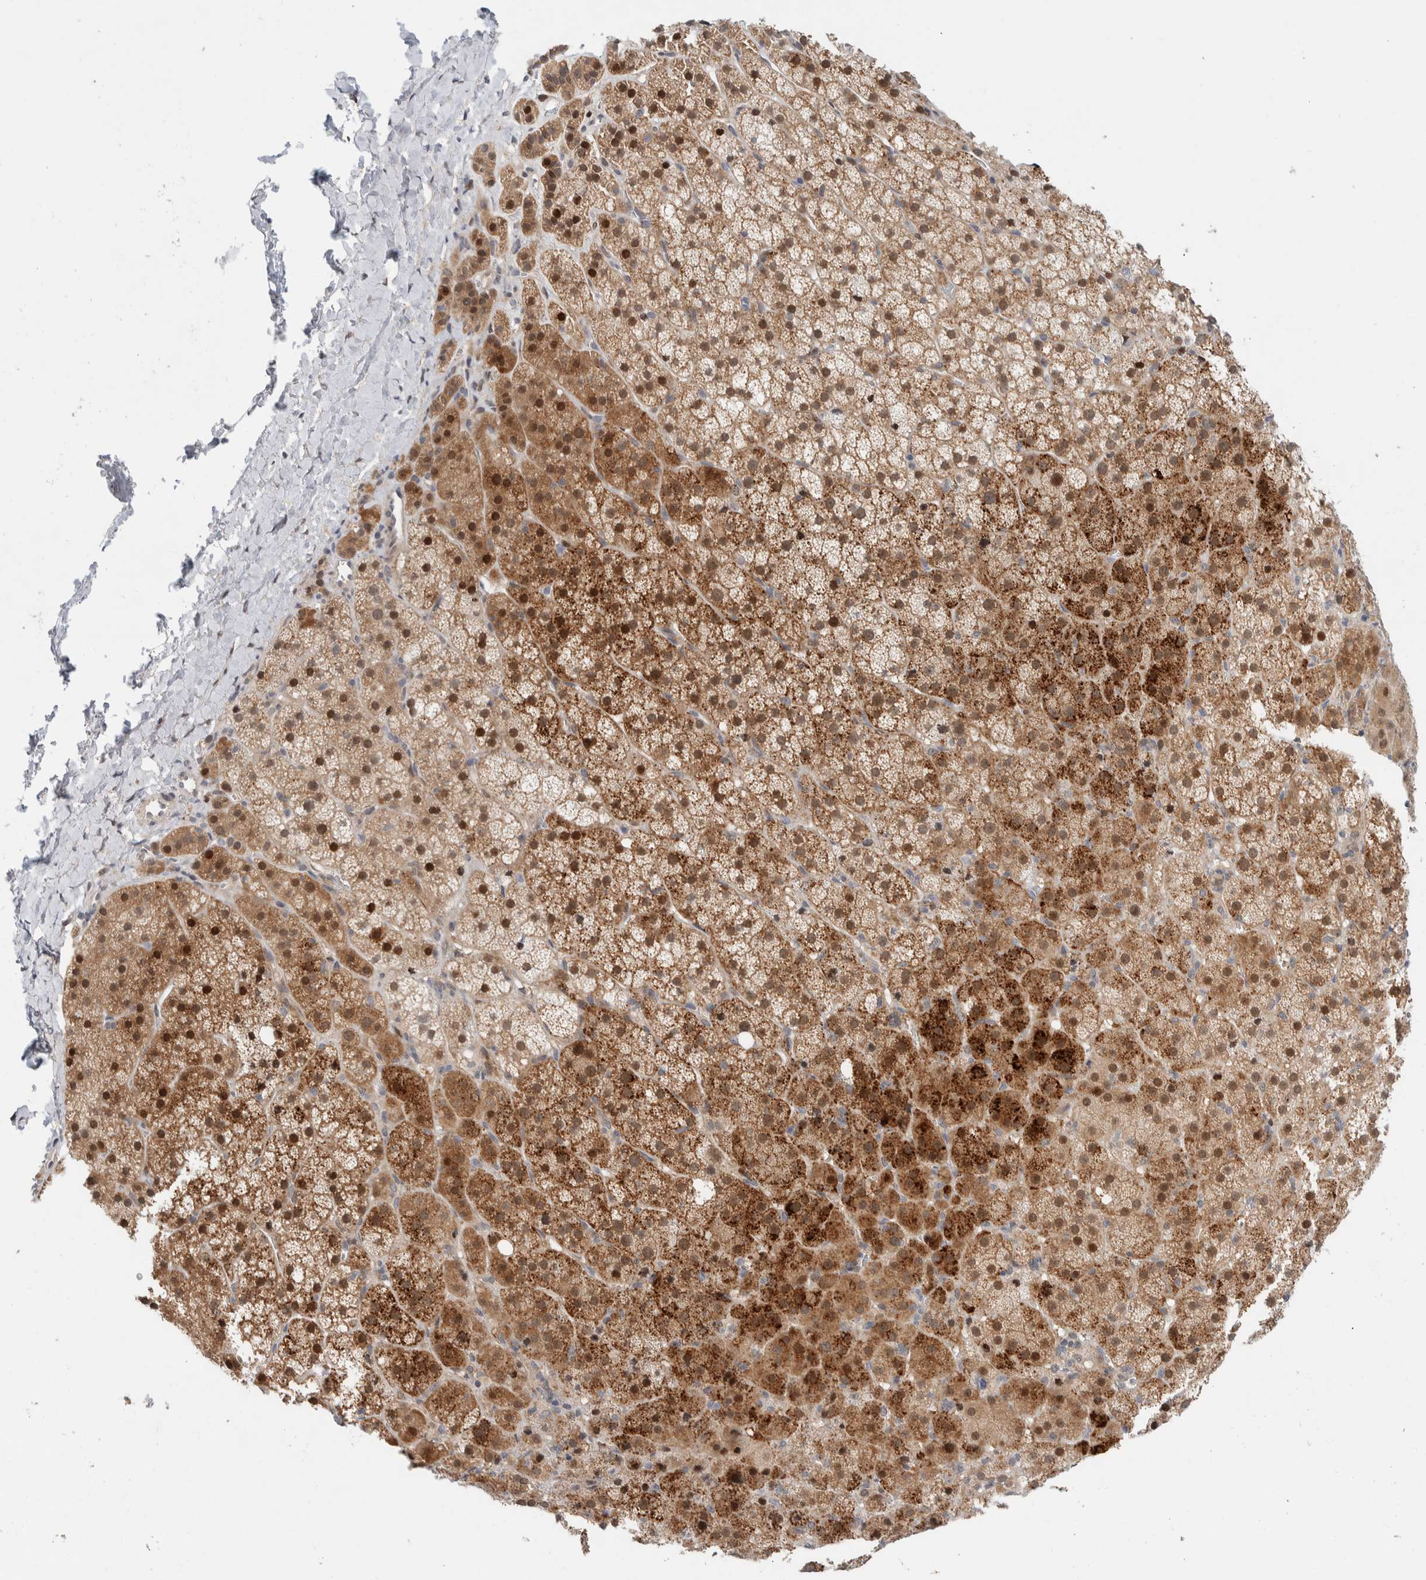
{"staining": {"intensity": "strong", "quantity": "25%-75%", "location": "cytoplasmic/membranous,nuclear"}, "tissue": "adrenal gland", "cell_type": "Glandular cells", "image_type": "normal", "snomed": [{"axis": "morphology", "description": "Normal tissue, NOS"}, {"axis": "topography", "description": "Adrenal gland"}], "caption": "Immunohistochemical staining of unremarkable human adrenal gland shows strong cytoplasmic/membranous,nuclear protein expression in about 25%-75% of glandular cells.", "gene": "NCR3LG1", "patient": {"sex": "female", "age": 57}}